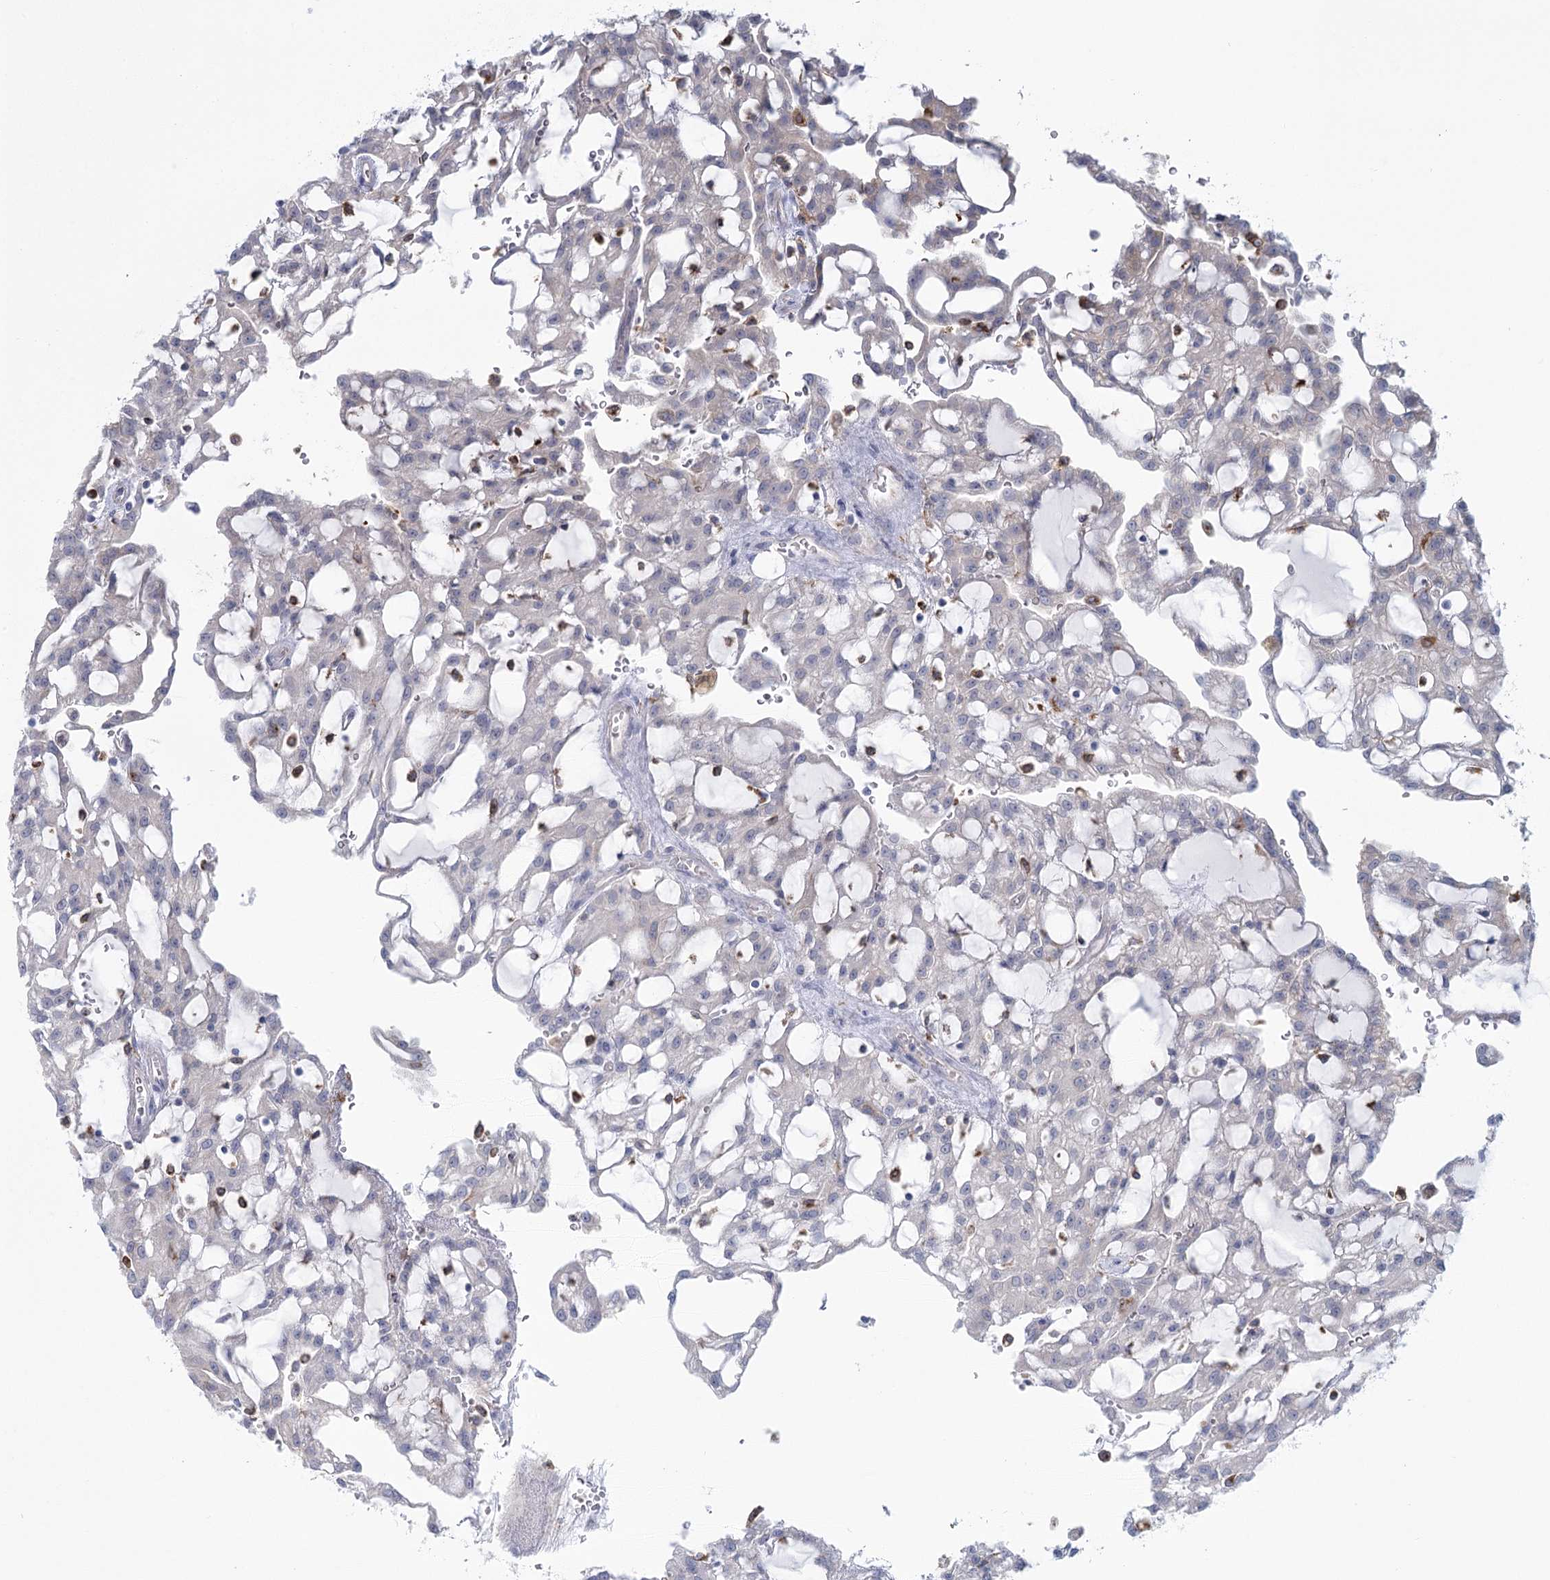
{"staining": {"intensity": "negative", "quantity": "none", "location": "none"}, "tissue": "renal cancer", "cell_type": "Tumor cells", "image_type": "cancer", "snomed": [{"axis": "morphology", "description": "Adenocarcinoma, NOS"}, {"axis": "topography", "description": "Kidney"}], "caption": "A histopathology image of human renal cancer is negative for staining in tumor cells.", "gene": "CCDC88A", "patient": {"sex": "male", "age": 63}}